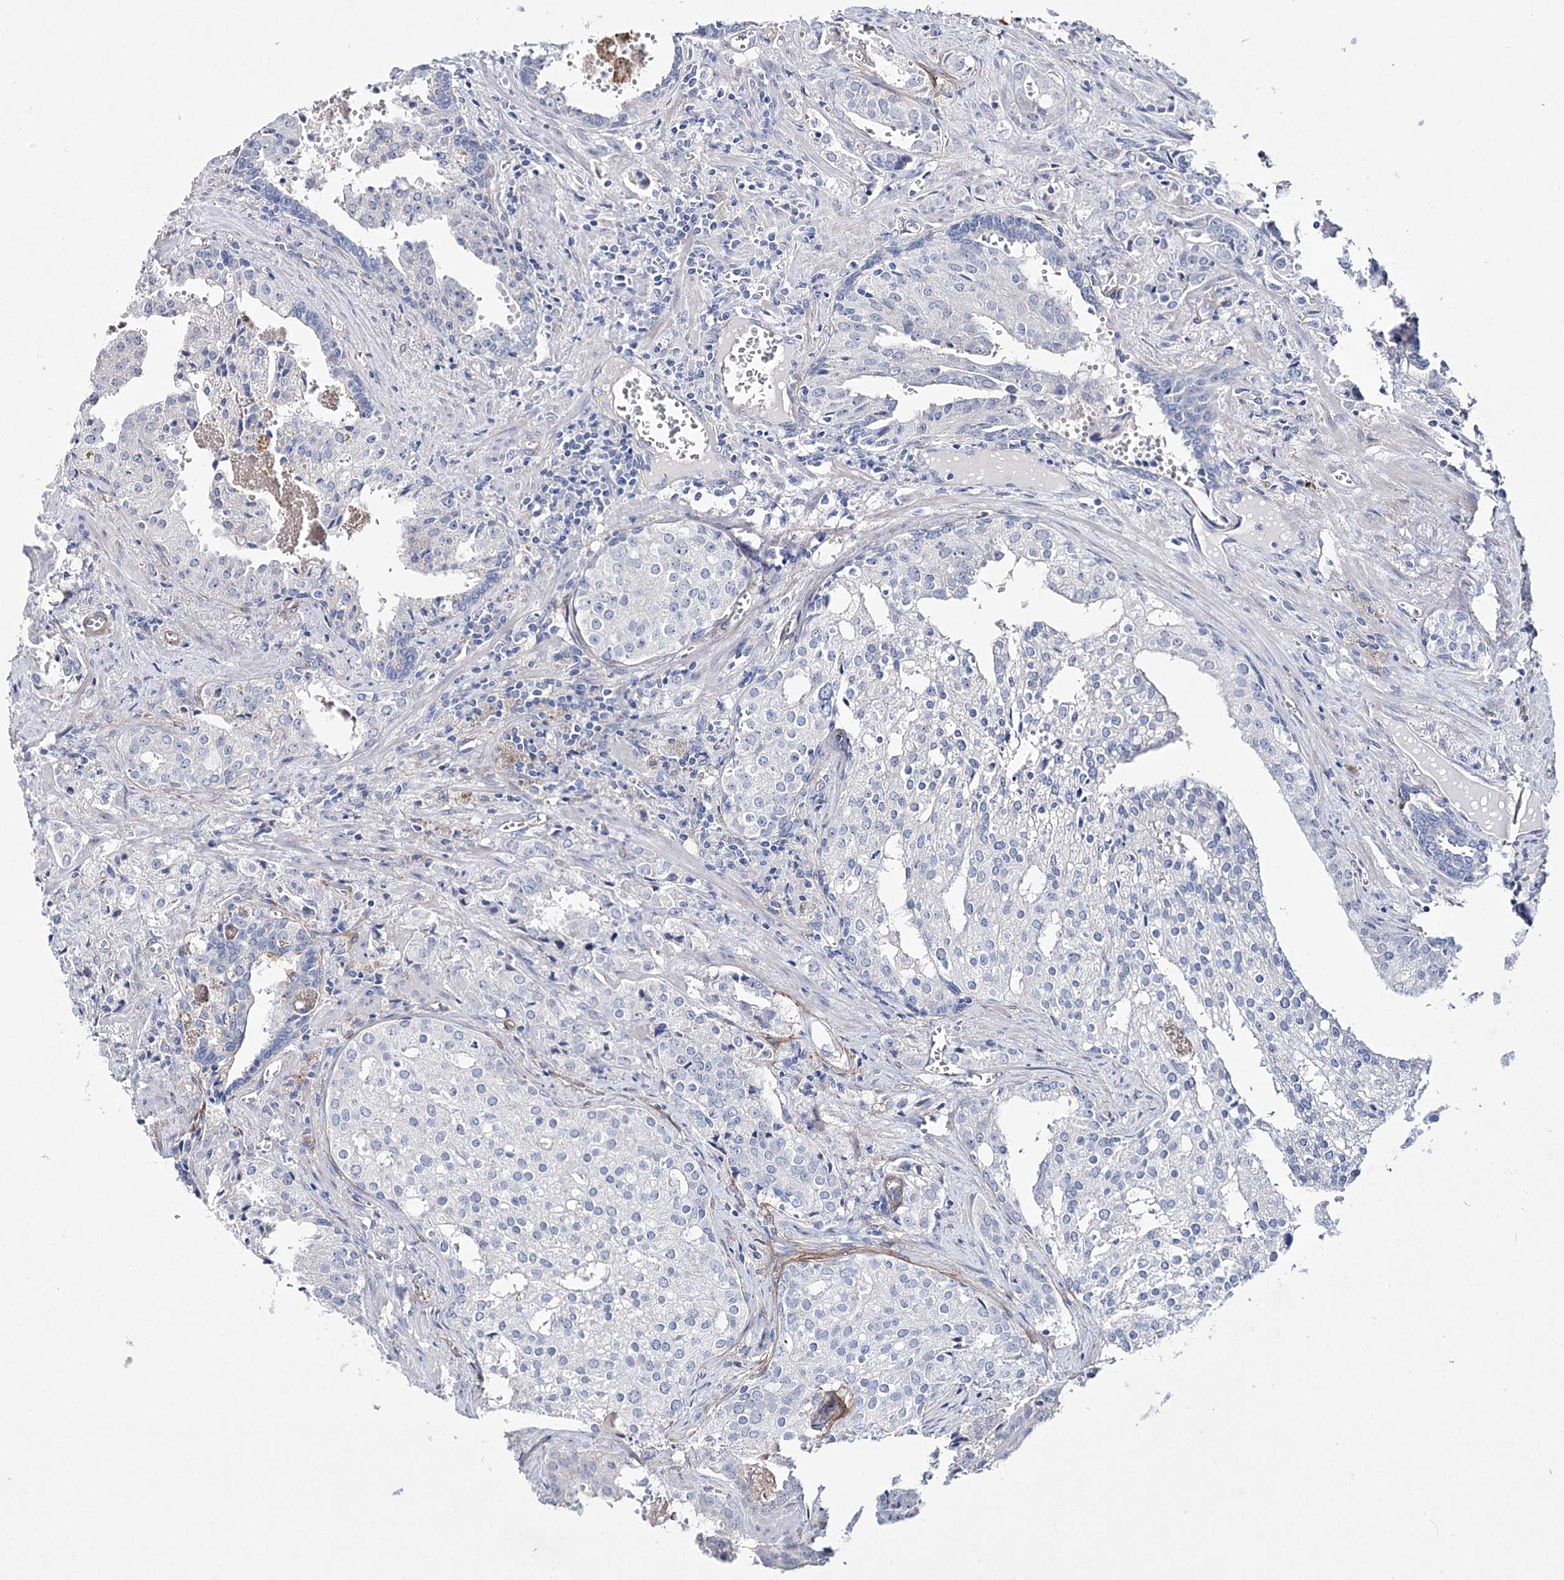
{"staining": {"intensity": "negative", "quantity": "none", "location": "none"}, "tissue": "prostate cancer", "cell_type": "Tumor cells", "image_type": "cancer", "snomed": [{"axis": "morphology", "description": "Adenocarcinoma, High grade"}, {"axis": "topography", "description": "Prostate"}], "caption": "There is no significant staining in tumor cells of high-grade adenocarcinoma (prostate).", "gene": "ANO1", "patient": {"sex": "male", "age": 68}}